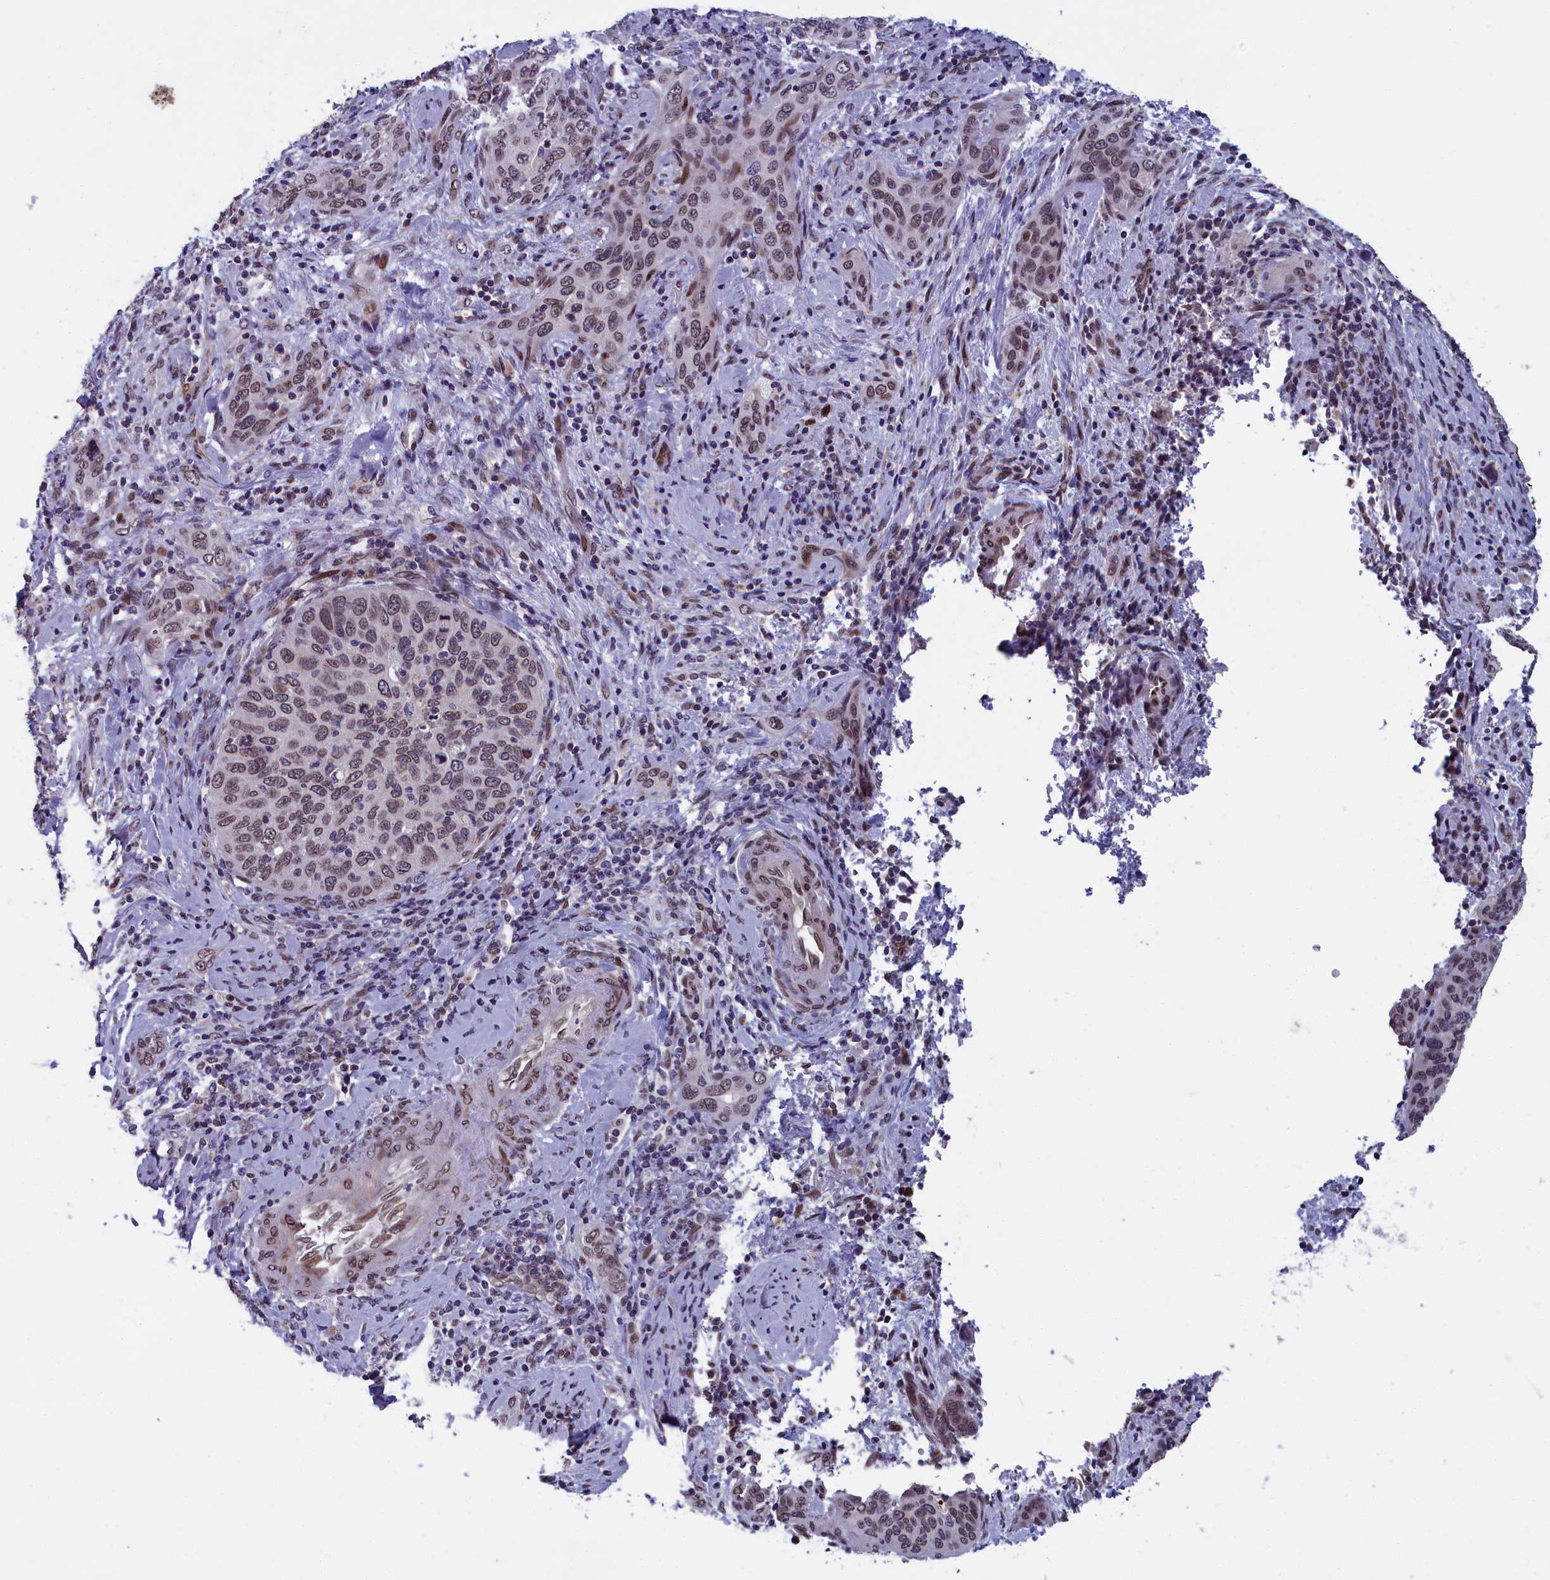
{"staining": {"intensity": "moderate", "quantity": ">75%", "location": "nuclear"}, "tissue": "cervical cancer", "cell_type": "Tumor cells", "image_type": "cancer", "snomed": [{"axis": "morphology", "description": "Squamous cell carcinoma, NOS"}, {"axis": "topography", "description": "Cervix"}], "caption": "Human cervical cancer stained with a brown dye shows moderate nuclear positive expression in about >75% of tumor cells.", "gene": "GPSM1", "patient": {"sex": "female", "age": 60}}